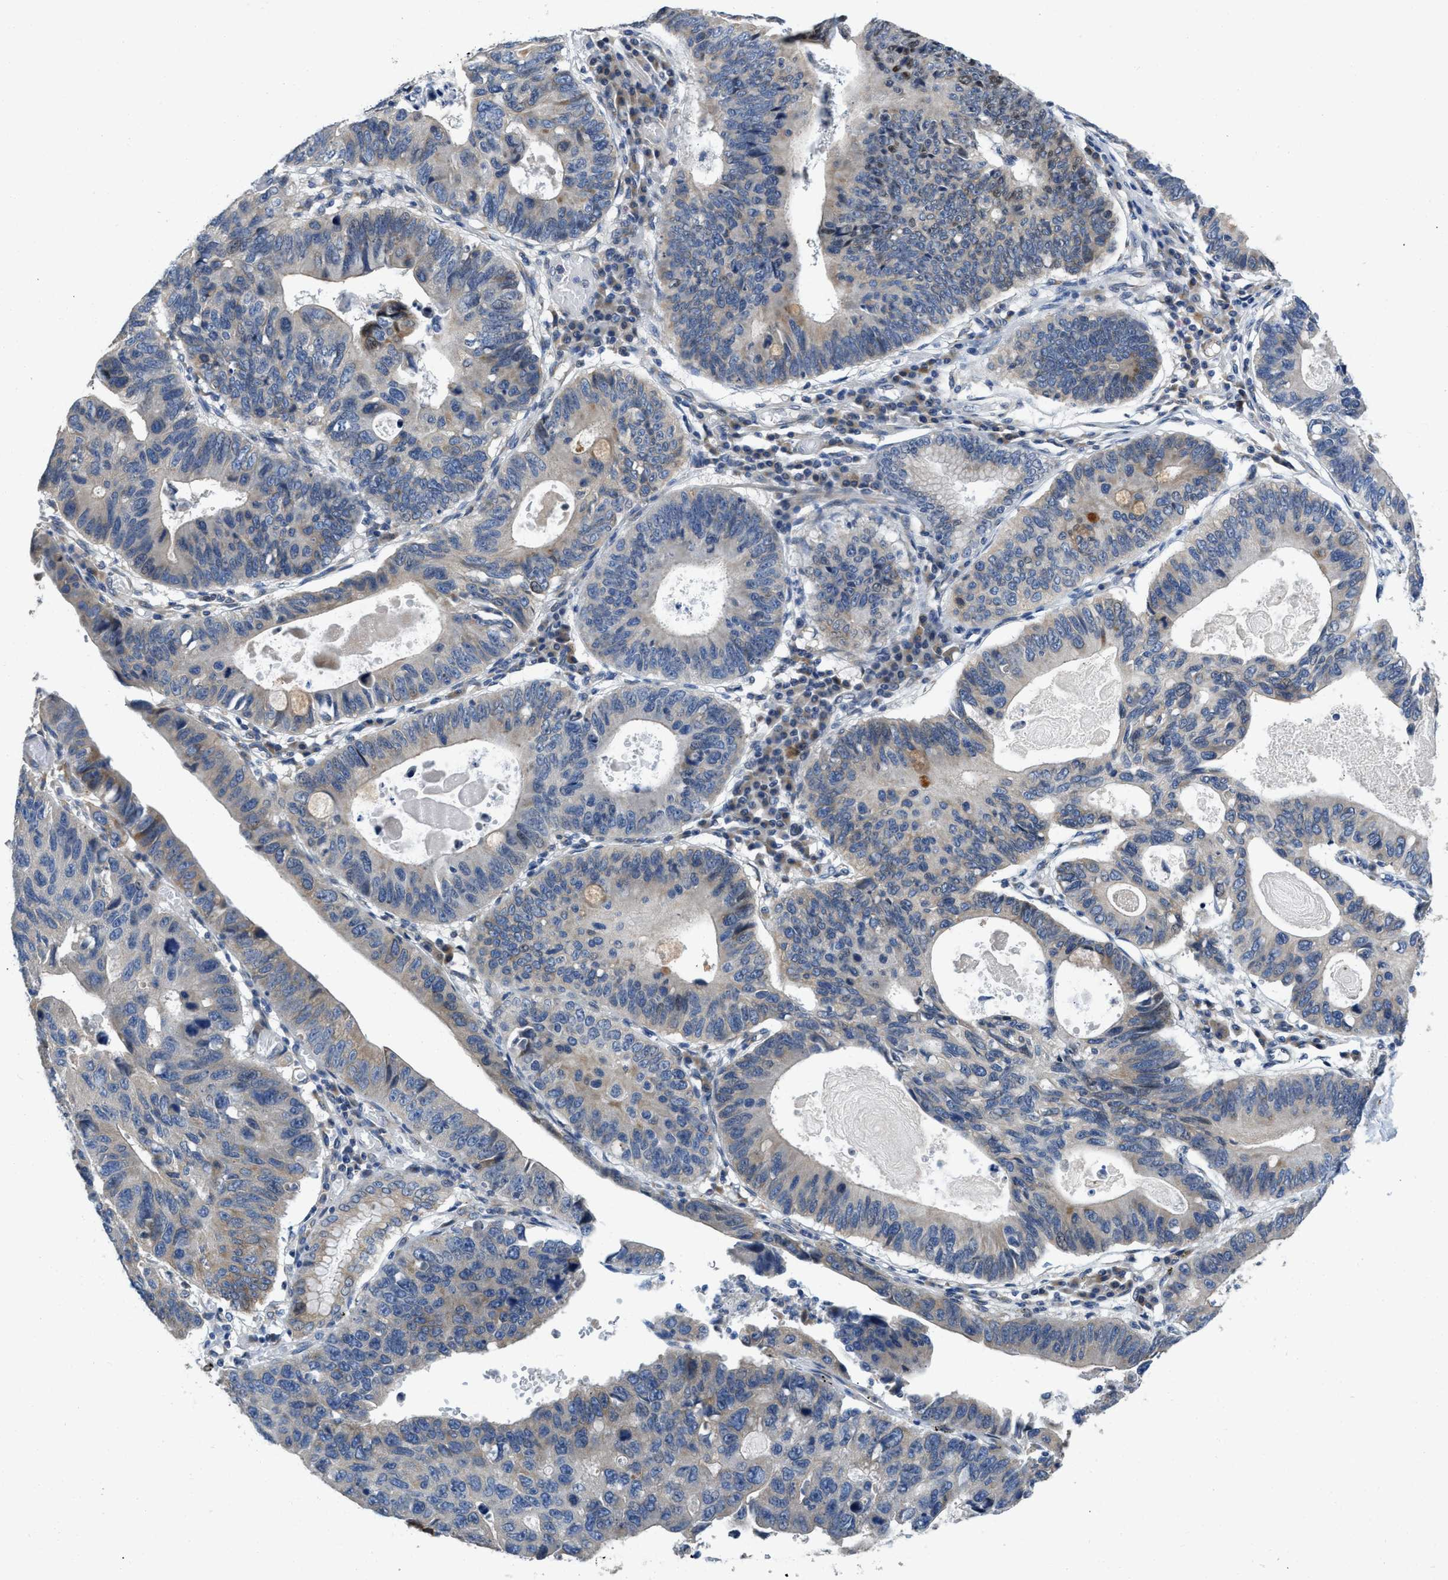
{"staining": {"intensity": "weak", "quantity": "<25%", "location": "cytoplasmic/membranous"}, "tissue": "stomach cancer", "cell_type": "Tumor cells", "image_type": "cancer", "snomed": [{"axis": "morphology", "description": "Adenocarcinoma, NOS"}, {"axis": "topography", "description": "Stomach"}], "caption": "The image exhibits no staining of tumor cells in stomach adenocarcinoma. The staining is performed using DAB (3,3'-diaminobenzidine) brown chromogen with nuclei counter-stained in using hematoxylin.", "gene": "GGCX", "patient": {"sex": "male", "age": 59}}